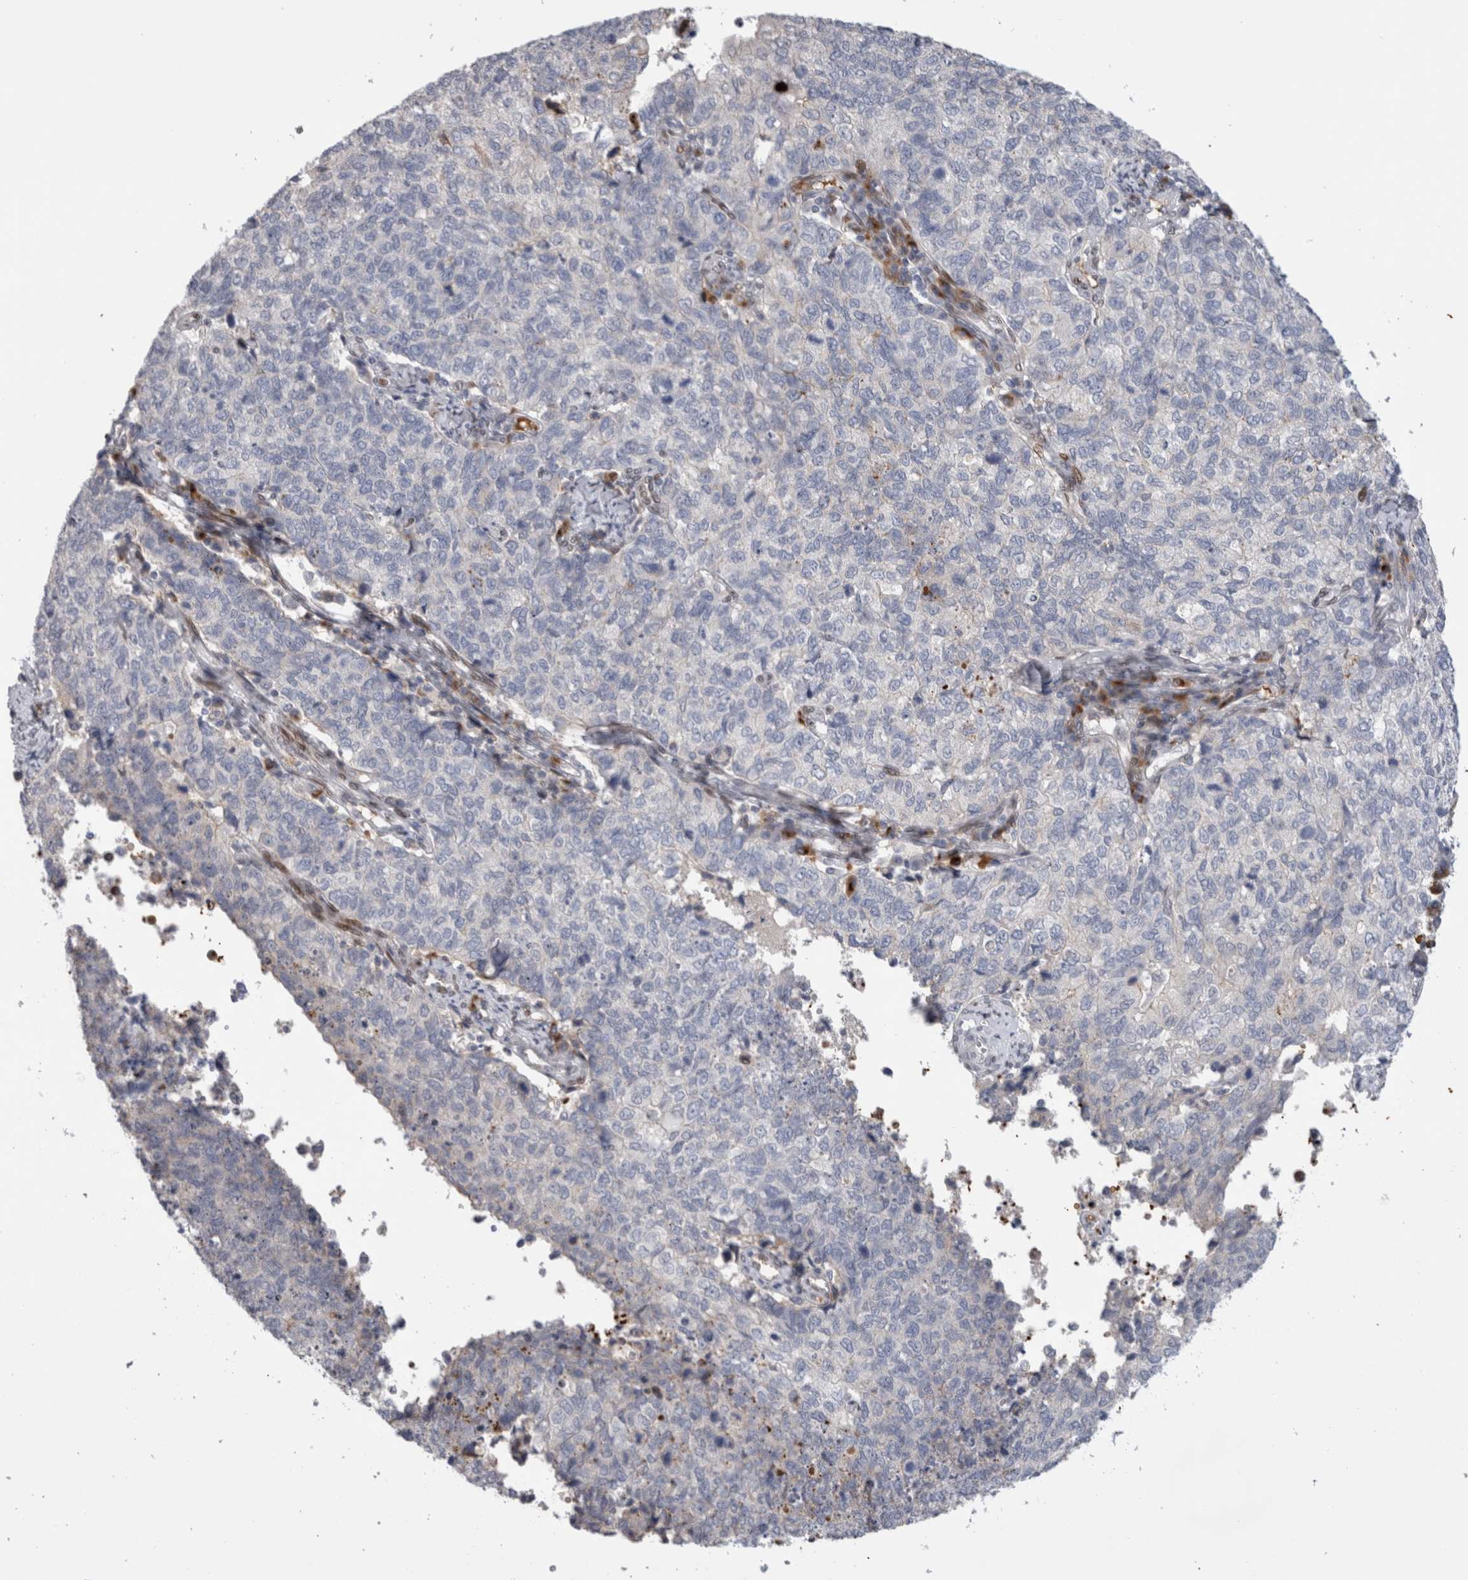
{"staining": {"intensity": "negative", "quantity": "none", "location": "none"}, "tissue": "cervical cancer", "cell_type": "Tumor cells", "image_type": "cancer", "snomed": [{"axis": "morphology", "description": "Squamous cell carcinoma, NOS"}, {"axis": "topography", "description": "Cervix"}], "caption": "This image is of squamous cell carcinoma (cervical) stained with IHC to label a protein in brown with the nuclei are counter-stained blue. There is no staining in tumor cells.", "gene": "DMTN", "patient": {"sex": "female", "age": 63}}